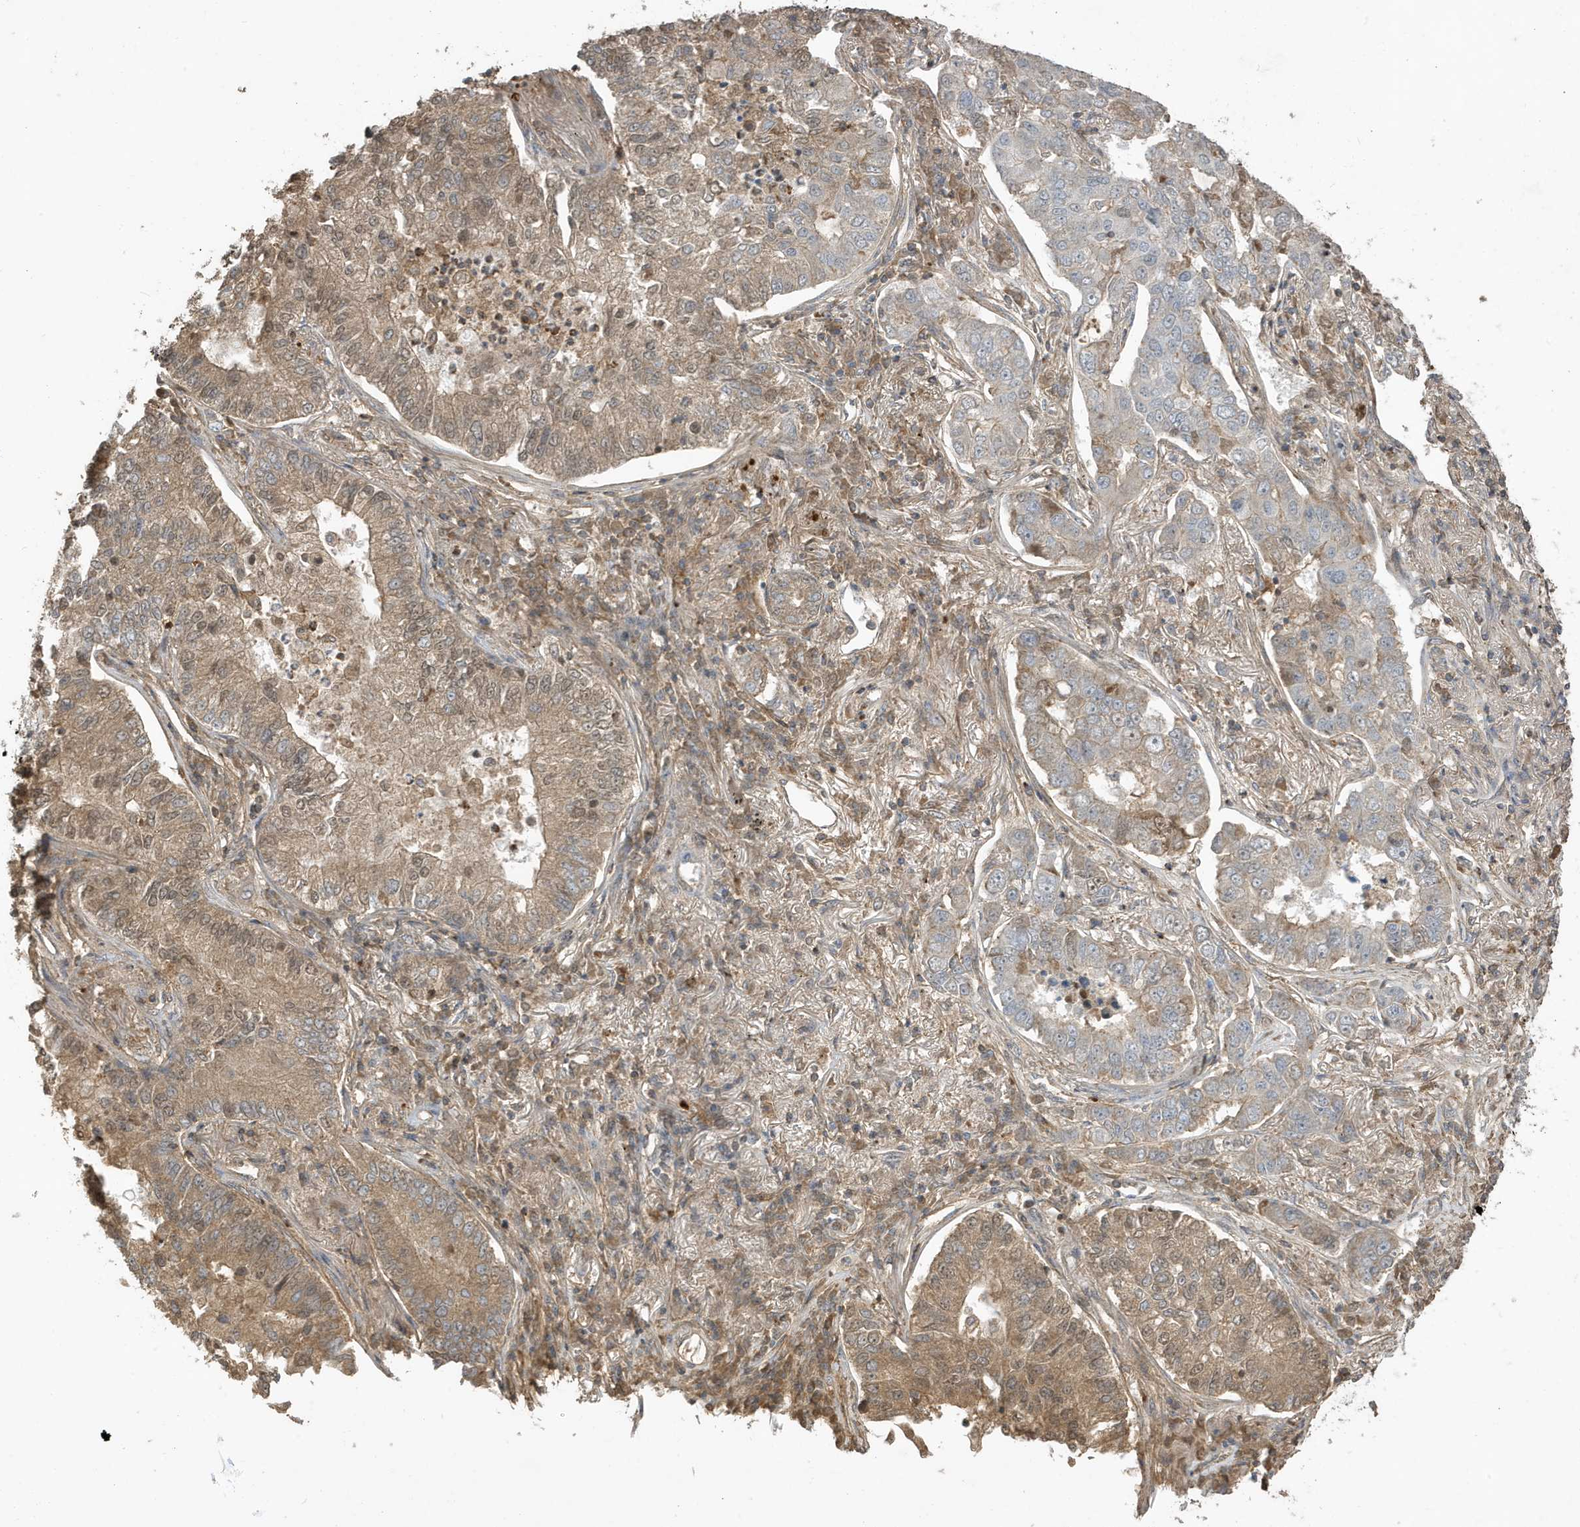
{"staining": {"intensity": "weak", "quantity": "25%-75%", "location": "cytoplasmic/membranous,nuclear"}, "tissue": "lung cancer", "cell_type": "Tumor cells", "image_type": "cancer", "snomed": [{"axis": "morphology", "description": "Adenocarcinoma, NOS"}, {"axis": "topography", "description": "Lung"}], "caption": "Immunohistochemistry (IHC) of human lung cancer exhibits low levels of weak cytoplasmic/membranous and nuclear staining in about 25%-75% of tumor cells. (Stains: DAB (3,3'-diaminobenzidine) in brown, nuclei in blue, Microscopy: brightfield microscopy at high magnification).", "gene": "PRRT3", "patient": {"sex": "male", "age": 49}}